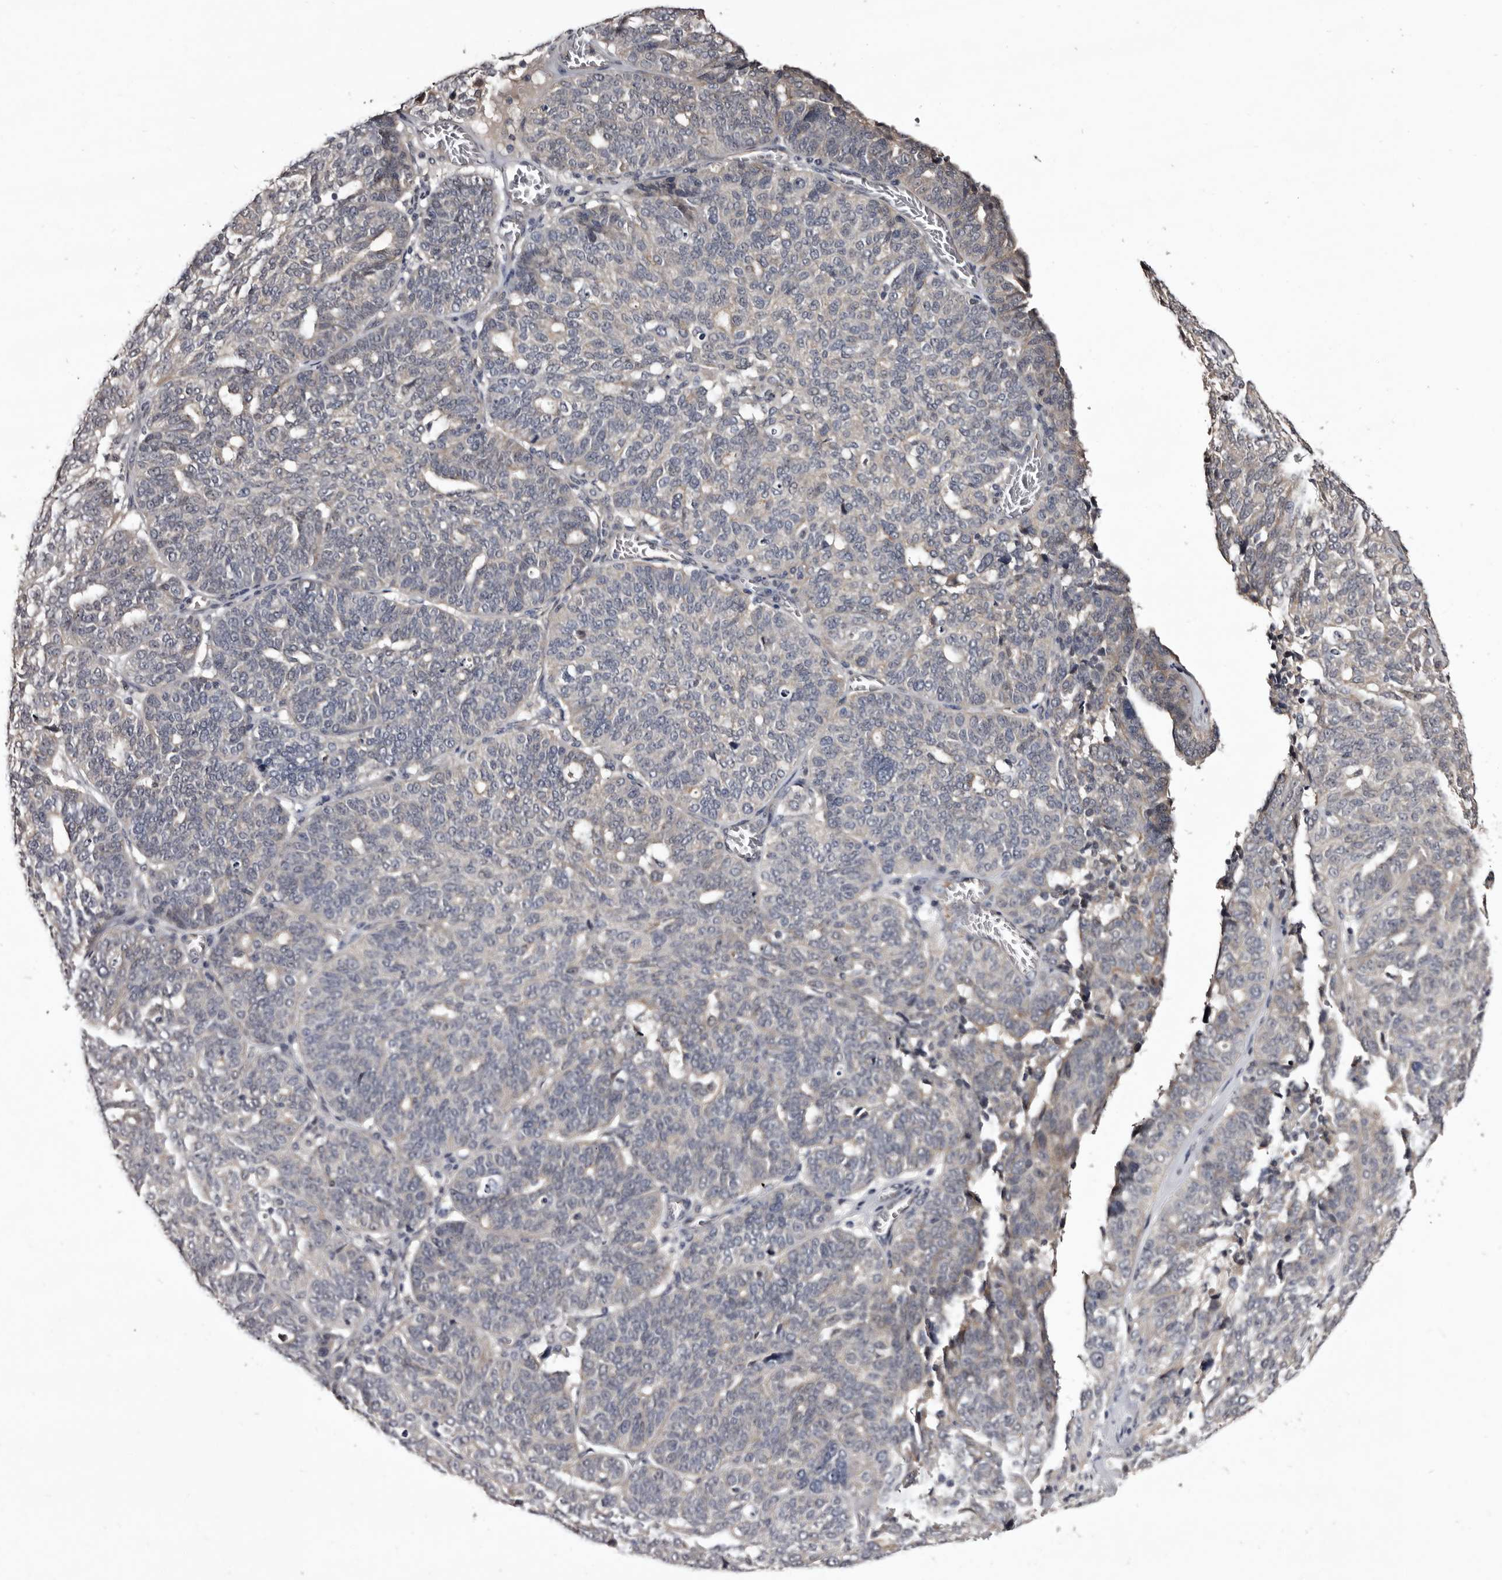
{"staining": {"intensity": "negative", "quantity": "none", "location": "none"}, "tissue": "ovarian cancer", "cell_type": "Tumor cells", "image_type": "cancer", "snomed": [{"axis": "morphology", "description": "Cystadenocarcinoma, serous, NOS"}, {"axis": "topography", "description": "Ovary"}], "caption": "The immunohistochemistry (IHC) image has no significant expression in tumor cells of ovarian serous cystadenocarcinoma tissue.", "gene": "LANCL2", "patient": {"sex": "female", "age": 59}}